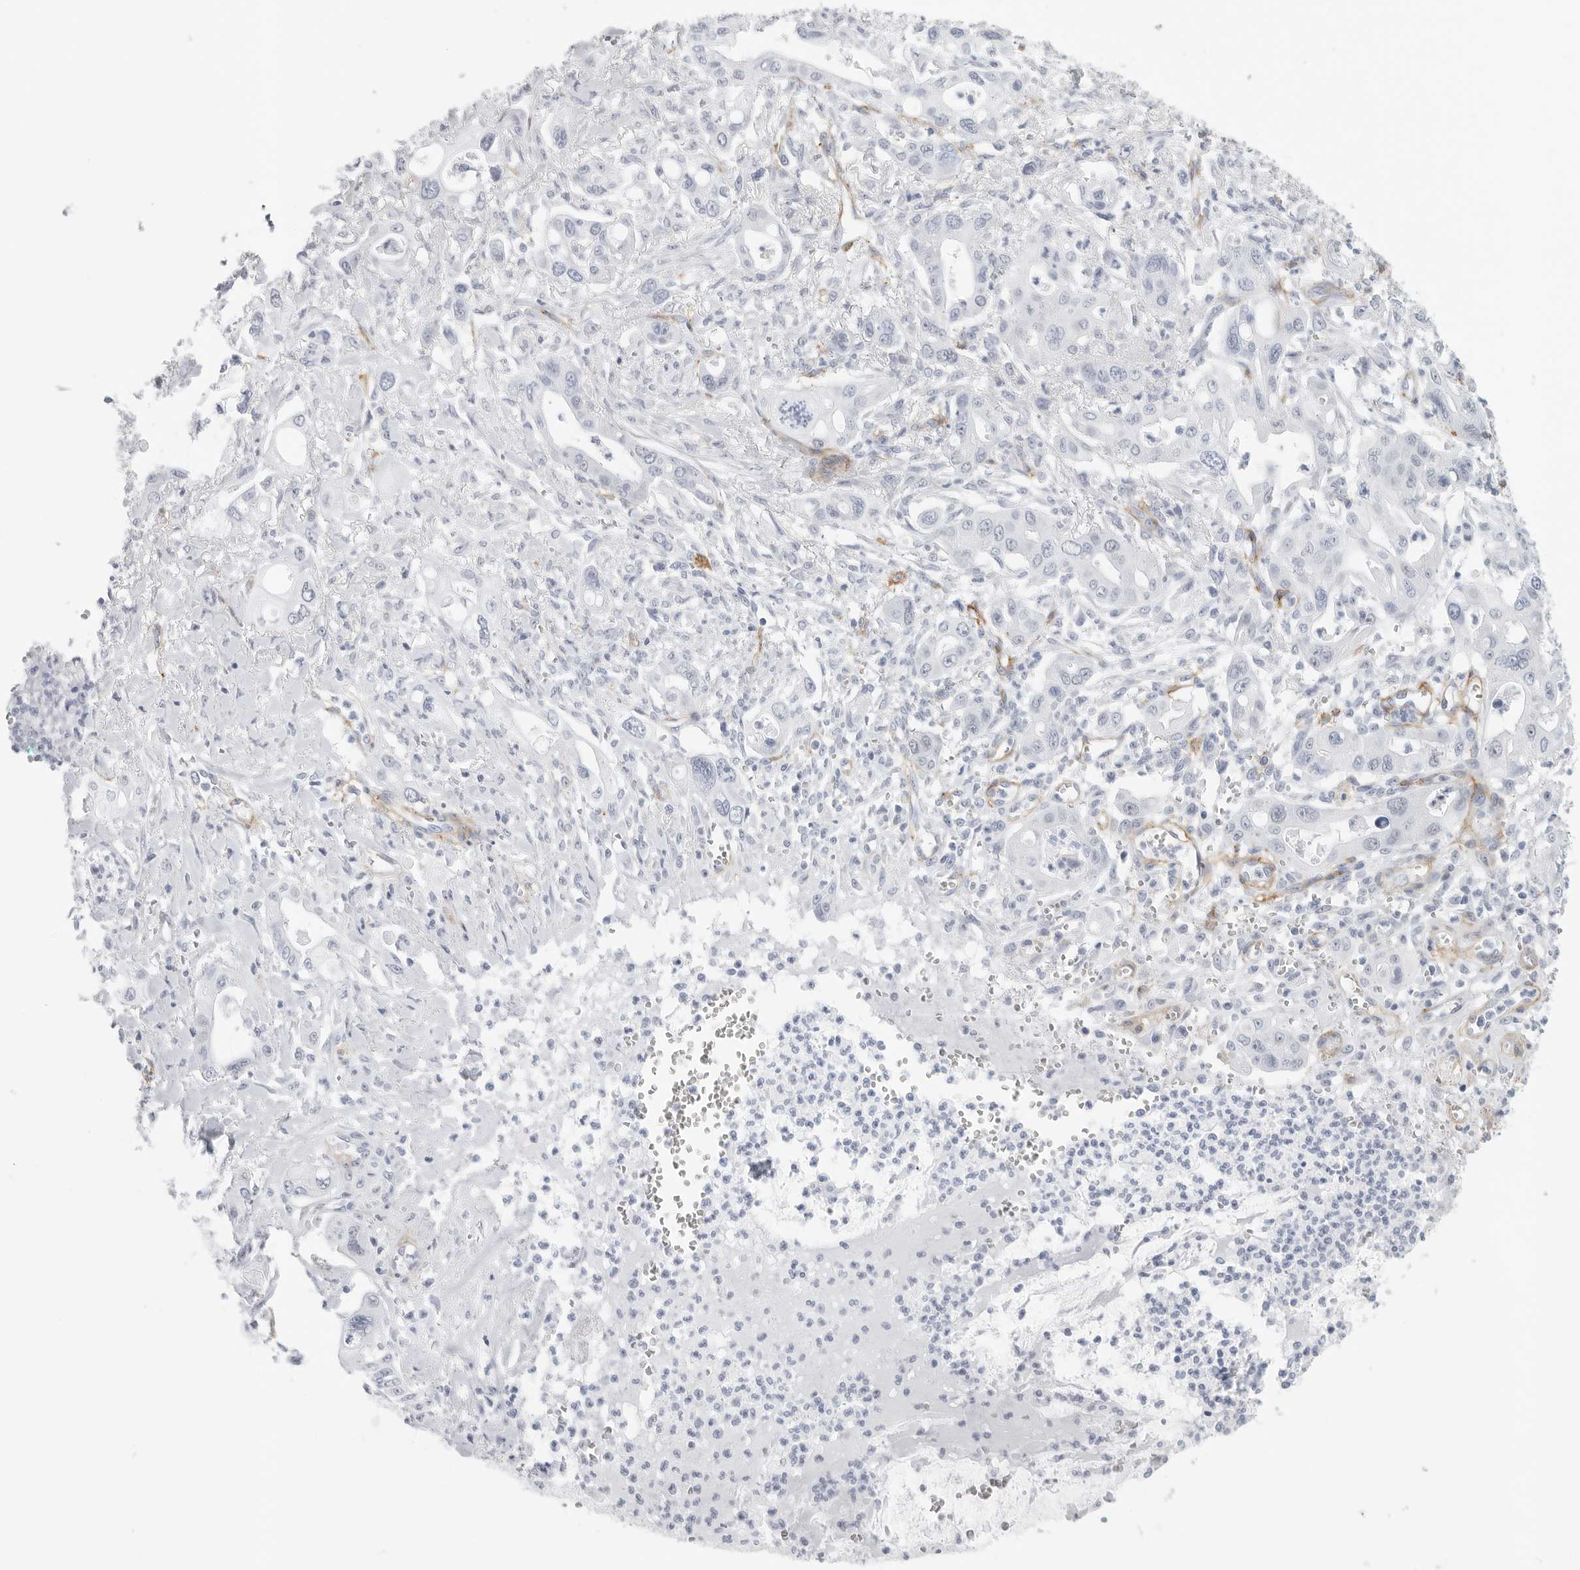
{"staining": {"intensity": "negative", "quantity": "none", "location": "none"}, "tissue": "pancreatic cancer", "cell_type": "Tumor cells", "image_type": "cancer", "snomed": [{"axis": "morphology", "description": "Adenocarcinoma, NOS"}, {"axis": "topography", "description": "Pancreas"}], "caption": "This is a micrograph of IHC staining of pancreatic cancer (adenocarcinoma), which shows no expression in tumor cells. Nuclei are stained in blue.", "gene": "TNR", "patient": {"sex": "male", "age": 68}}